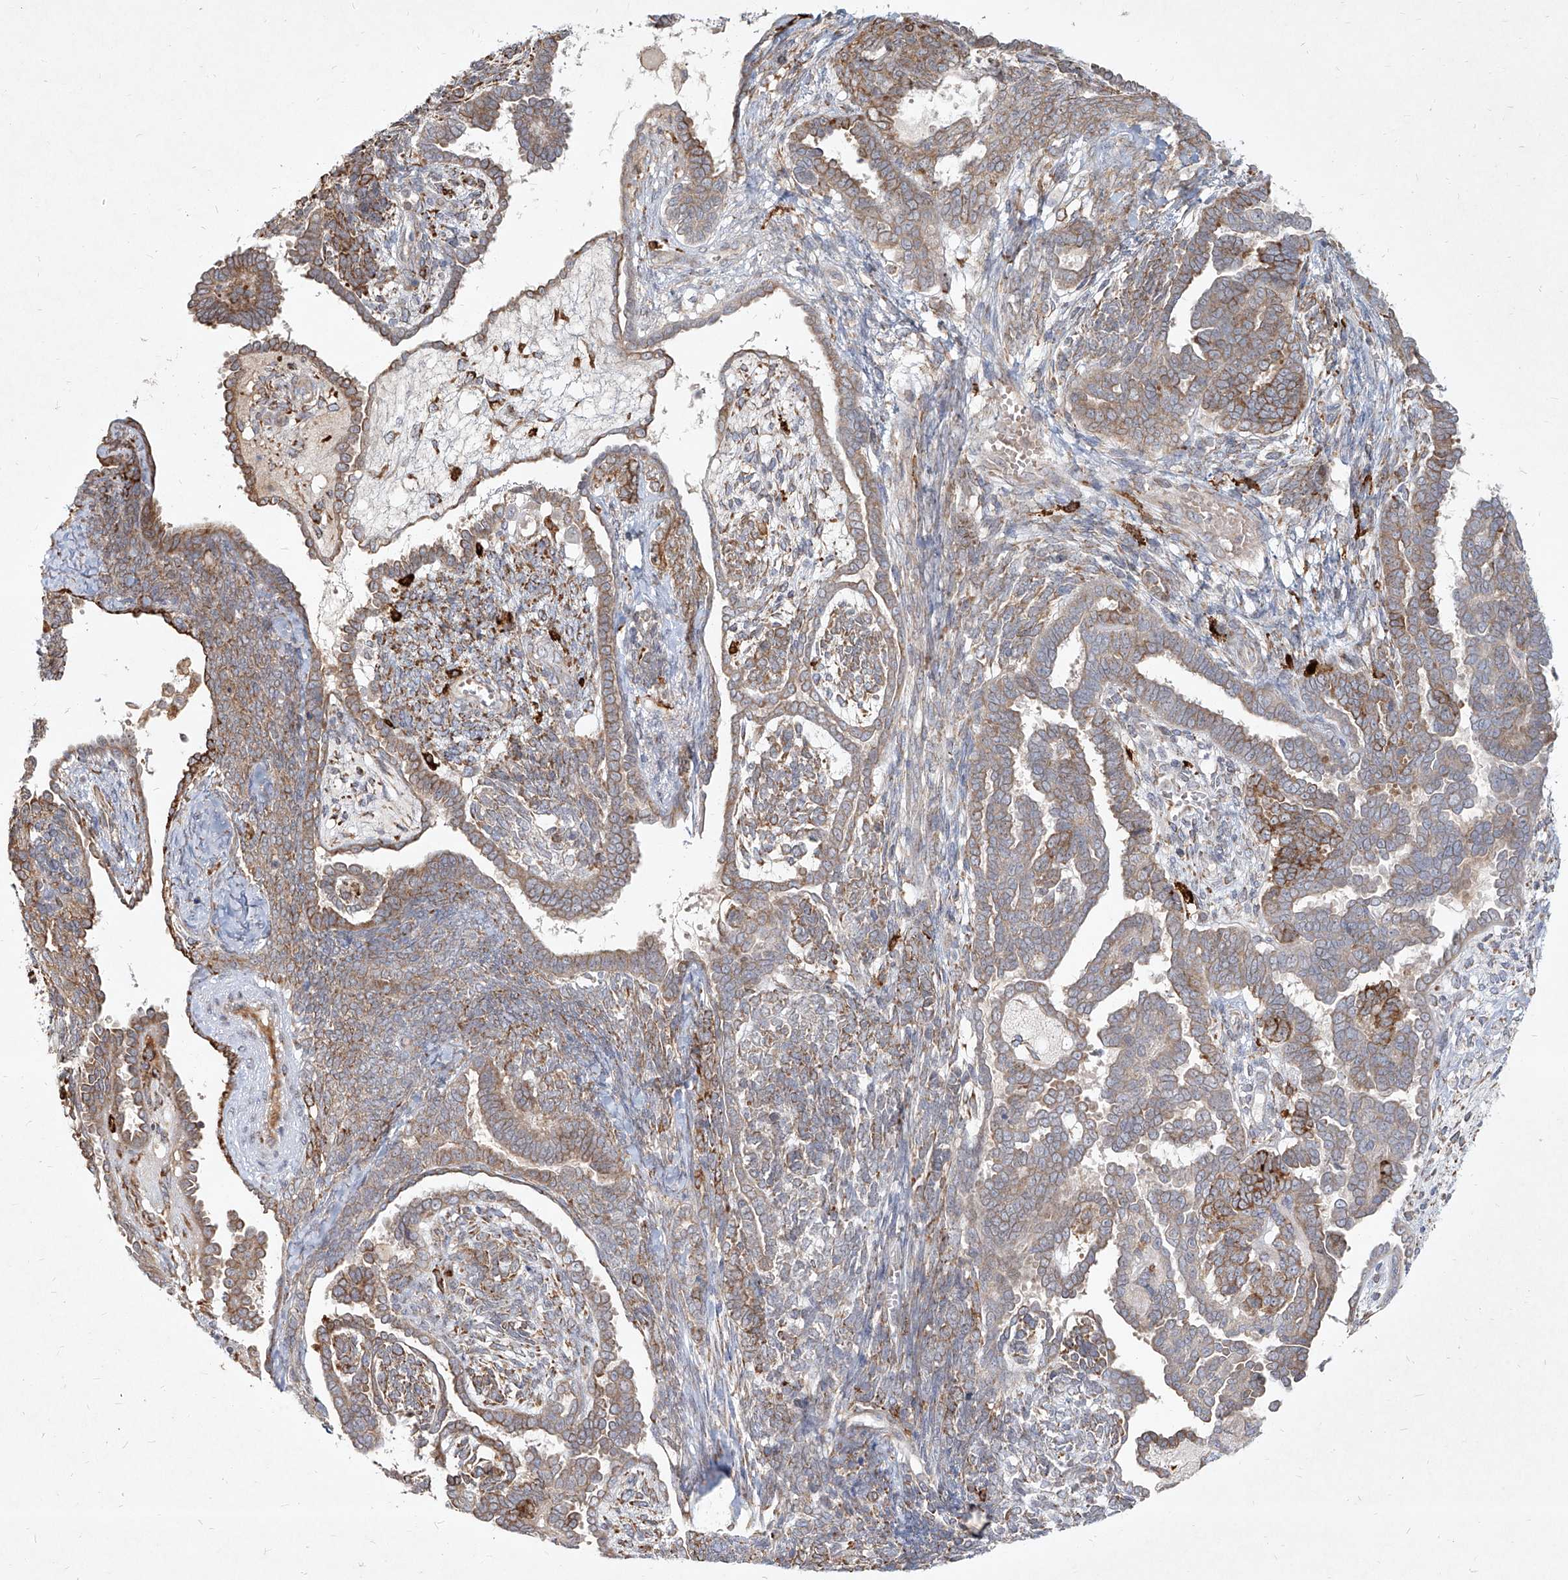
{"staining": {"intensity": "moderate", "quantity": "<25%", "location": "cytoplasmic/membranous"}, "tissue": "endometrial cancer", "cell_type": "Tumor cells", "image_type": "cancer", "snomed": [{"axis": "morphology", "description": "Neoplasm, malignant, NOS"}, {"axis": "topography", "description": "Endometrium"}], "caption": "Endometrial cancer (malignant neoplasm) stained with IHC displays moderate cytoplasmic/membranous expression in approximately <25% of tumor cells.", "gene": "CD209", "patient": {"sex": "female", "age": 74}}